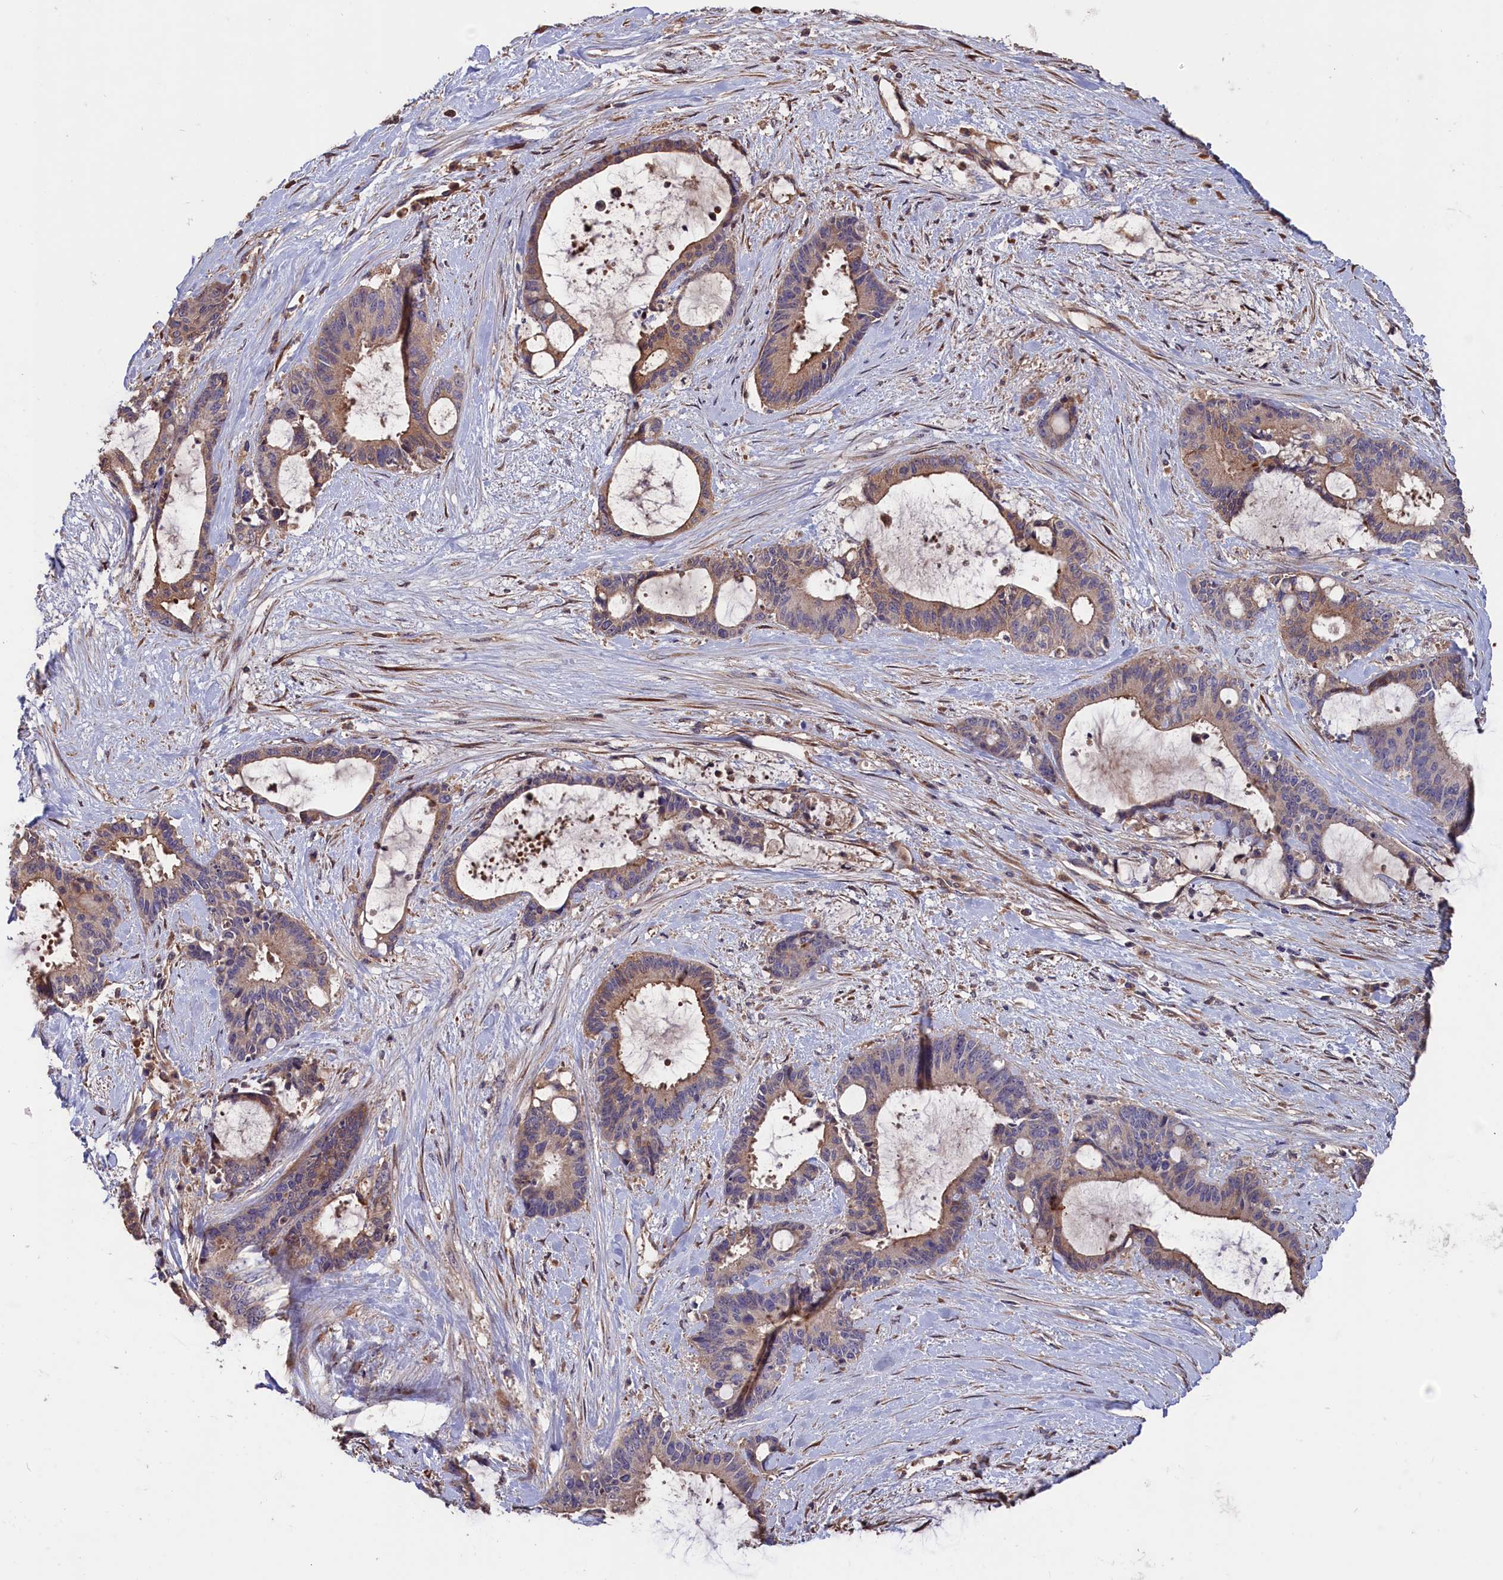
{"staining": {"intensity": "weak", "quantity": "<25%", "location": "cytoplasmic/membranous"}, "tissue": "liver cancer", "cell_type": "Tumor cells", "image_type": "cancer", "snomed": [{"axis": "morphology", "description": "Normal tissue, NOS"}, {"axis": "morphology", "description": "Cholangiocarcinoma"}, {"axis": "topography", "description": "Liver"}, {"axis": "topography", "description": "Peripheral nerve tissue"}], "caption": "An IHC photomicrograph of cholangiocarcinoma (liver) is shown. There is no staining in tumor cells of cholangiocarcinoma (liver).", "gene": "GREB1L", "patient": {"sex": "female", "age": 73}}